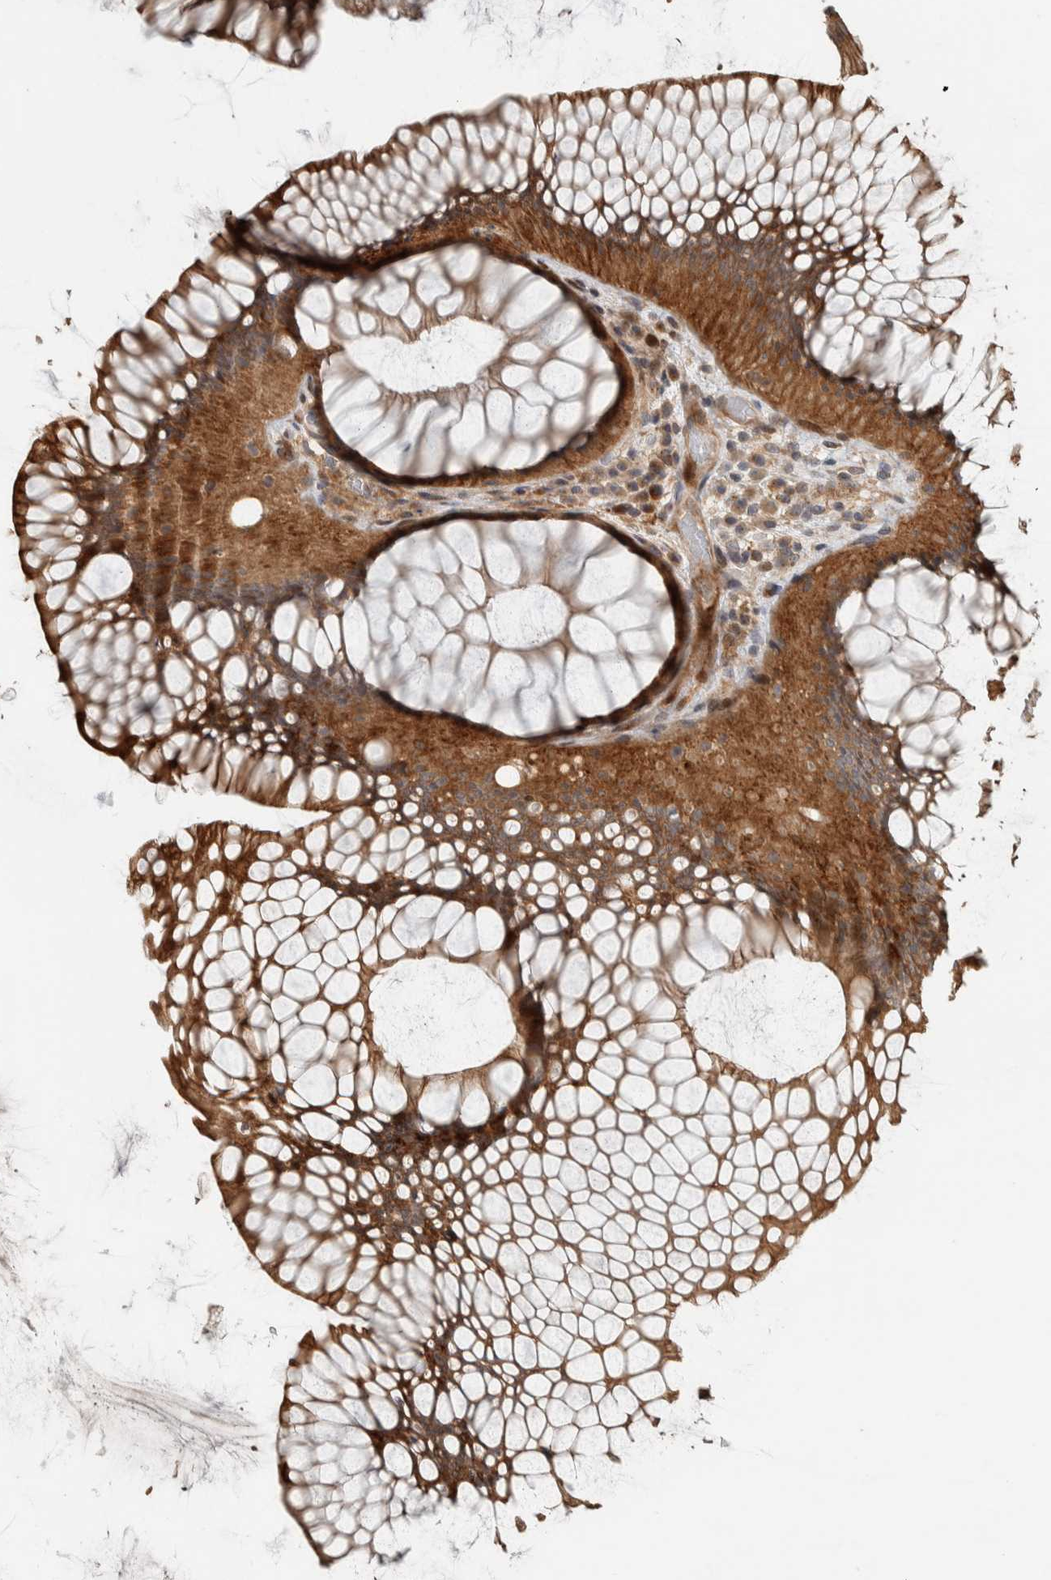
{"staining": {"intensity": "moderate", "quantity": ">75%", "location": "cytoplasmic/membranous"}, "tissue": "rectum", "cell_type": "Glandular cells", "image_type": "normal", "snomed": [{"axis": "morphology", "description": "Normal tissue, NOS"}, {"axis": "topography", "description": "Rectum"}], "caption": "Rectum stained for a protein (brown) reveals moderate cytoplasmic/membranous positive expression in about >75% of glandular cells.", "gene": "CNTROB", "patient": {"sex": "male", "age": 51}}